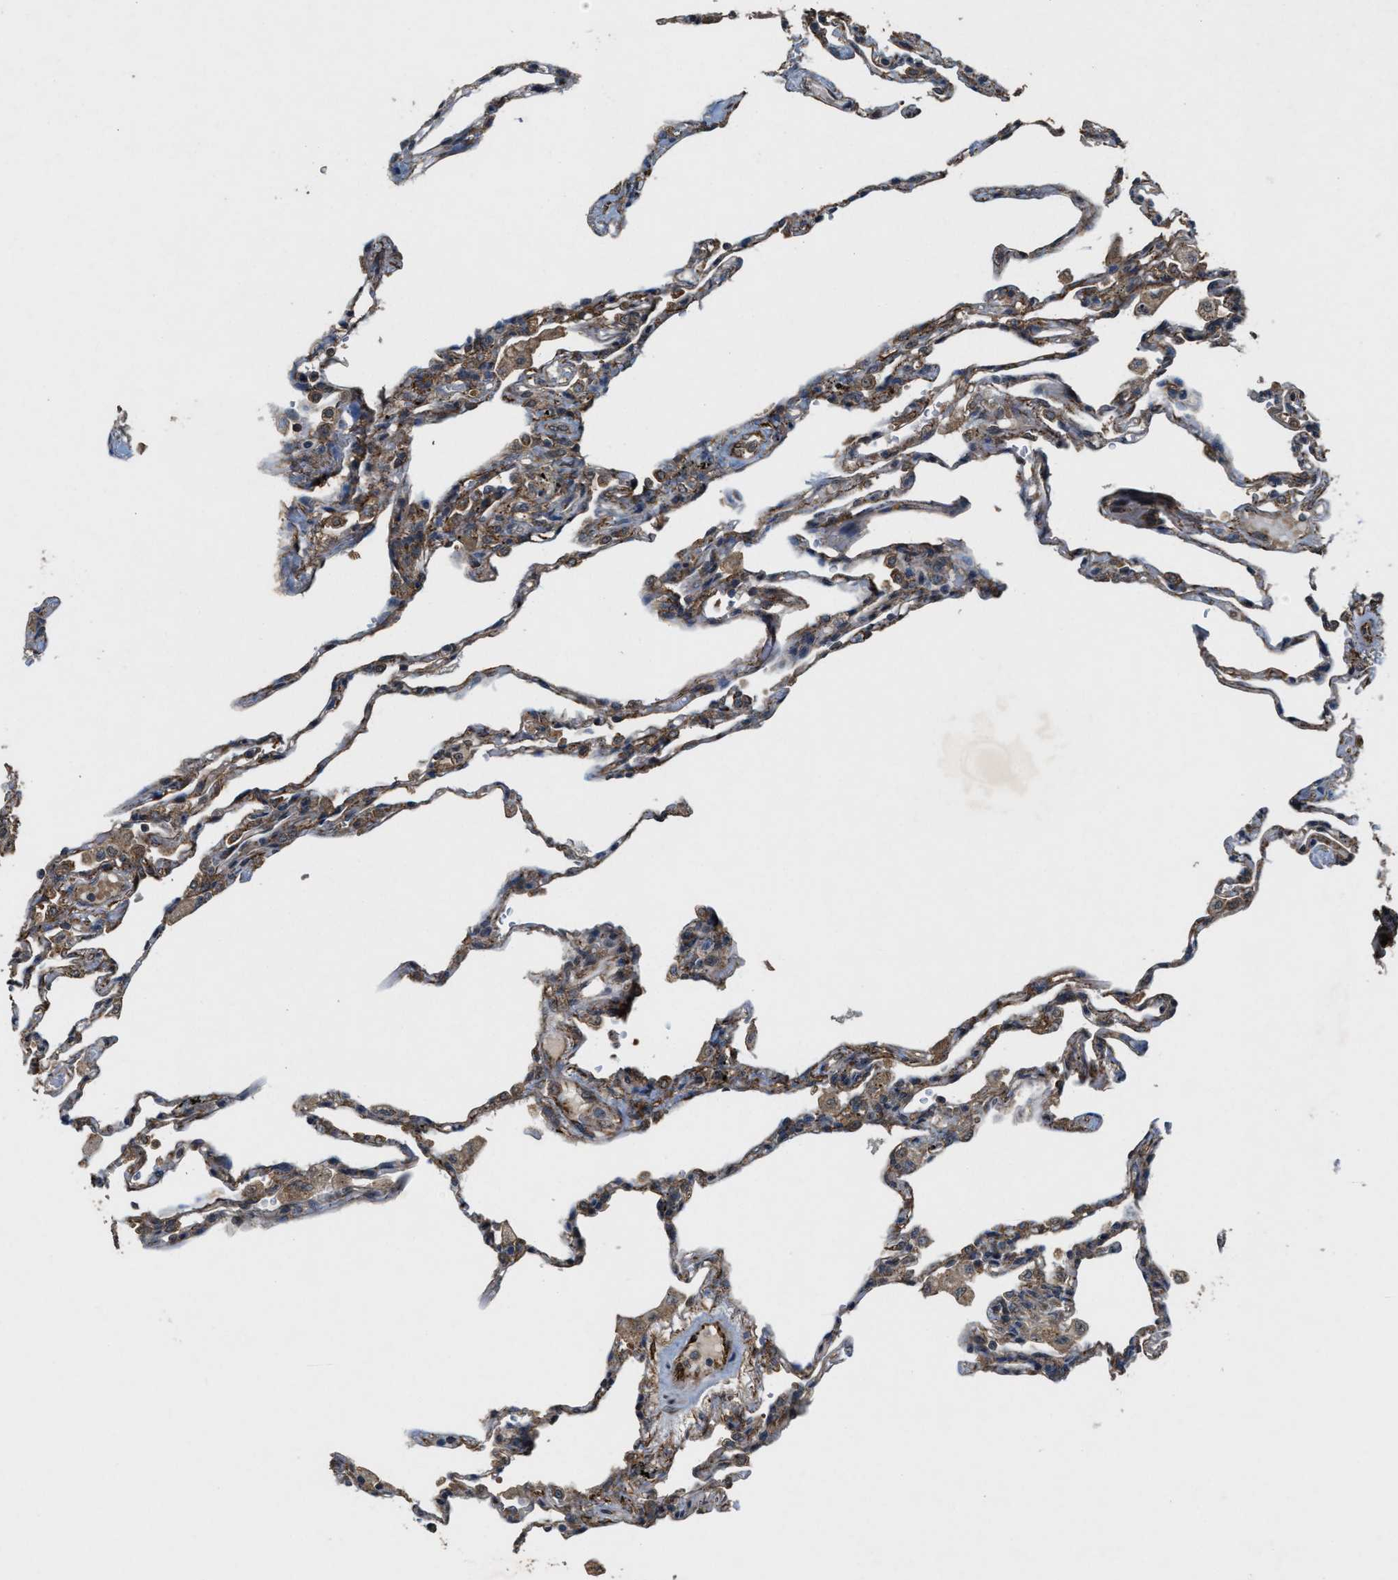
{"staining": {"intensity": "moderate", "quantity": ">75%", "location": "cytoplasmic/membranous"}, "tissue": "lung", "cell_type": "Alveolar cells", "image_type": "normal", "snomed": [{"axis": "morphology", "description": "Normal tissue, NOS"}, {"axis": "topography", "description": "Lung"}], "caption": "Moderate cytoplasmic/membranous positivity is appreciated in about >75% of alveolar cells in benign lung. (IHC, brightfield microscopy, high magnification).", "gene": "ARHGEF5", "patient": {"sex": "male", "age": 59}}